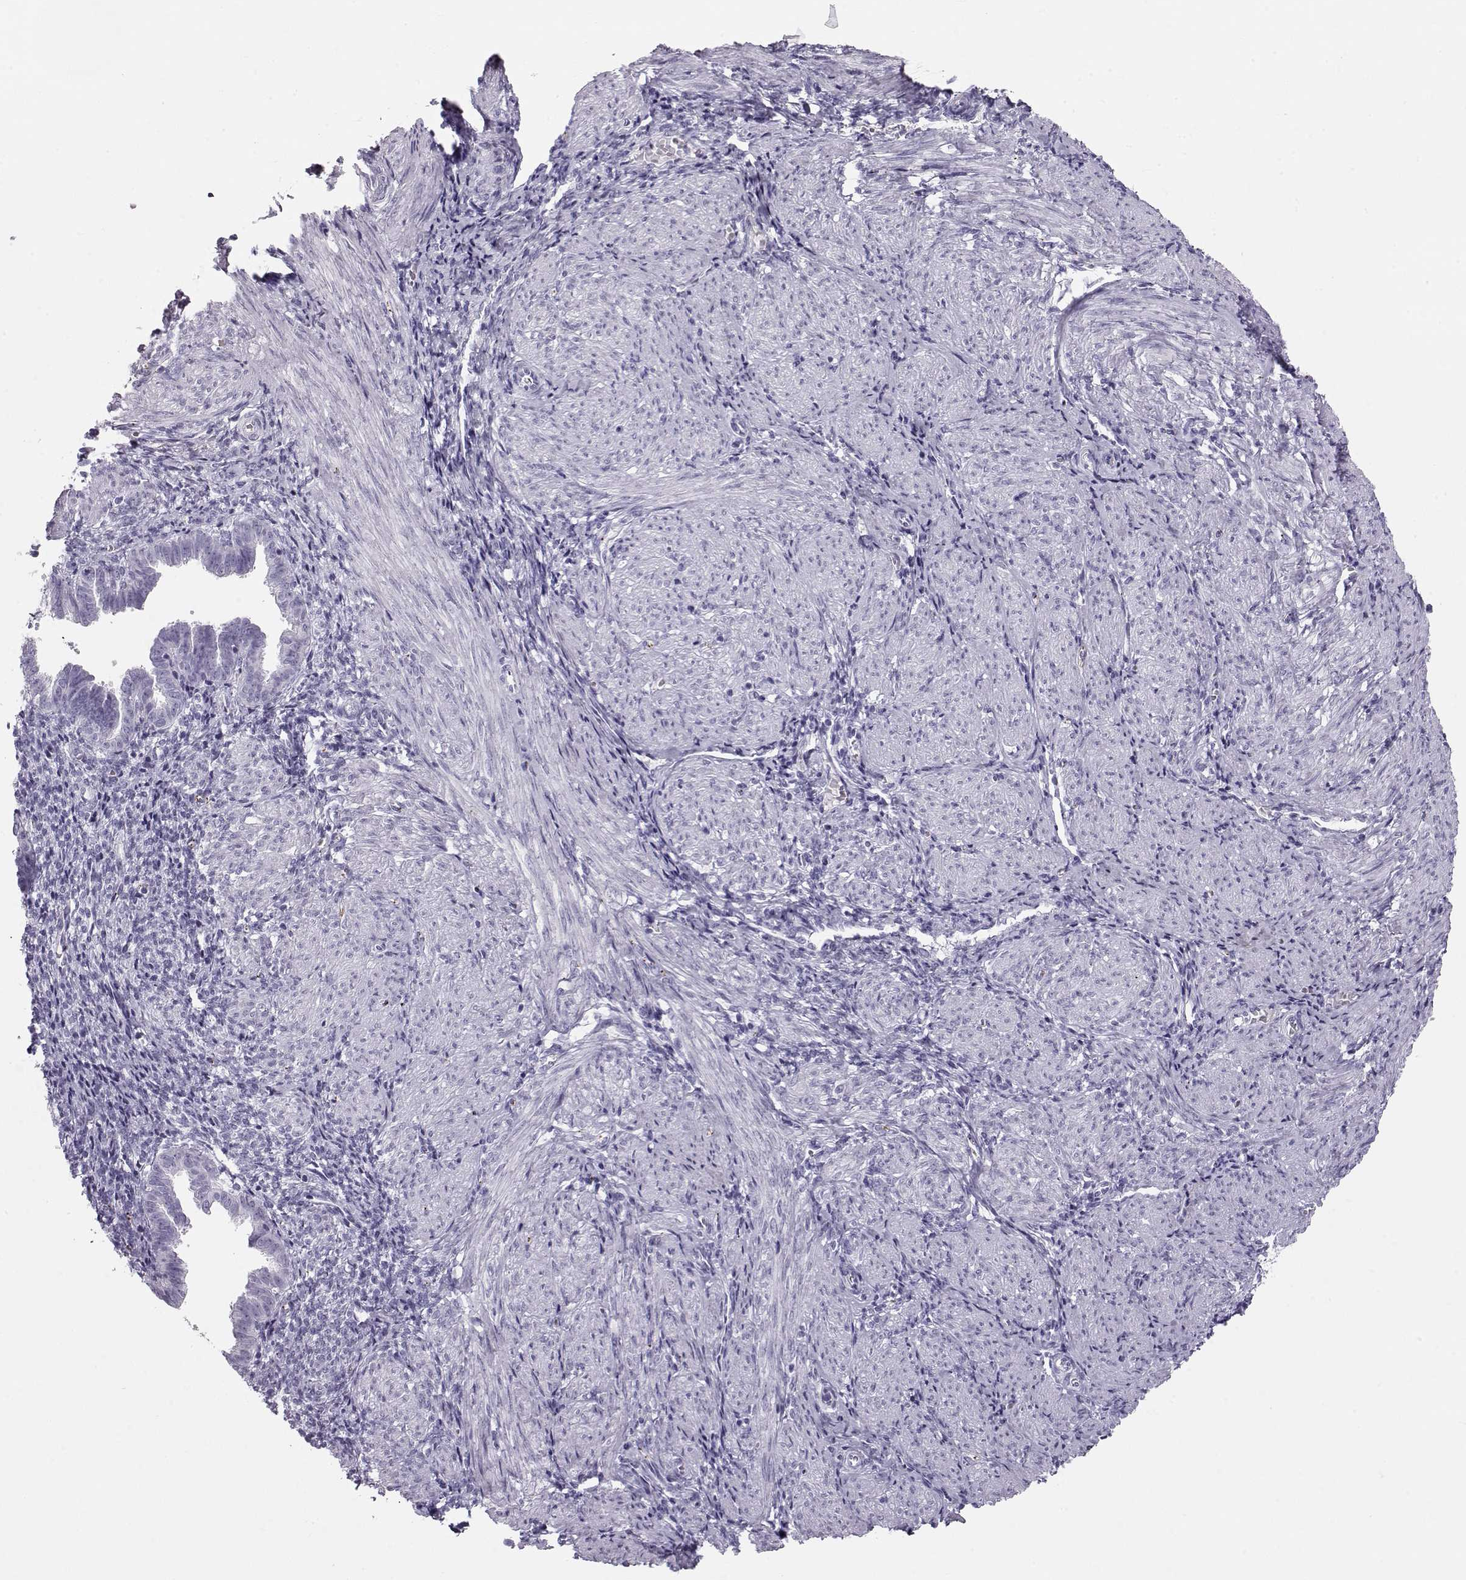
{"staining": {"intensity": "negative", "quantity": "none", "location": "none"}, "tissue": "endometrium", "cell_type": "Cells in endometrial stroma", "image_type": "normal", "snomed": [{"axis": "morphology", "description": "Normal tissue, NOS"}, {"axis": "topography", "description": "Endometrium"}], "caption": "IHC micrograph of unremarkable human endometrium stained for a protein (brown), which demonstrates no staining in cells in endometrial stroma.", "gene": "RD3", "patient": {"sex": "female", "age": 37}}